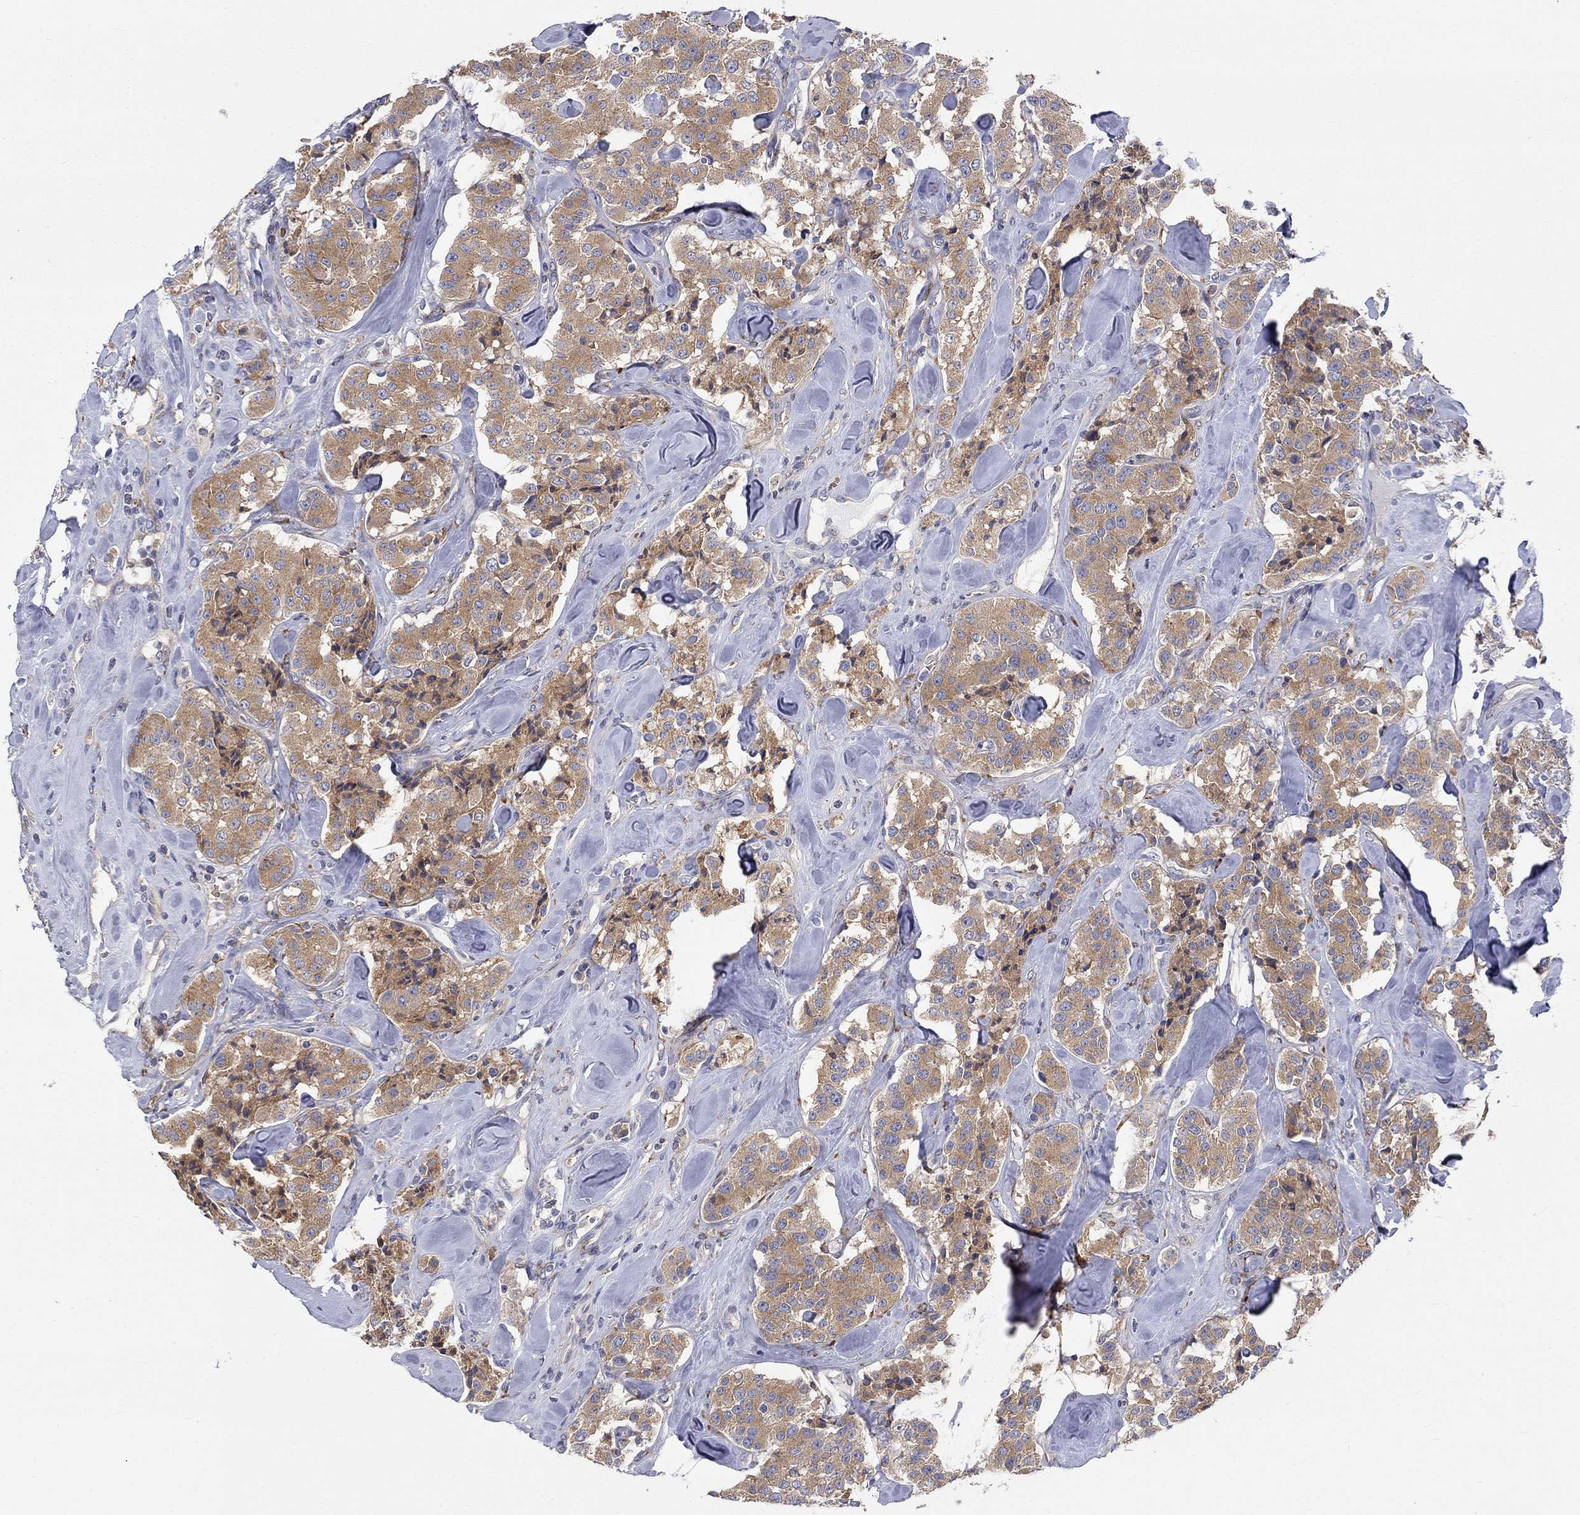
{"staining": {"intensity": "moderate", "quantity": ">75%", "location": "cytoplasmic/membranous"}, "tissue": "carcinoid", "cell_type": "Tumor cells", "image_type": "cancer", "snomed": [{"axis": "morphology", "description": "Carcinoid, malignant, NOS"}, {"axis": "topography", "description": "Pancreas"}], "caption": "Tumor cells exhibit moderate cytoplasmic/membranous positivity in approximately >75% of cells in carcinoid.", "gene": "CASTOR1", "patient": {"sex": "male", "age": 41}}